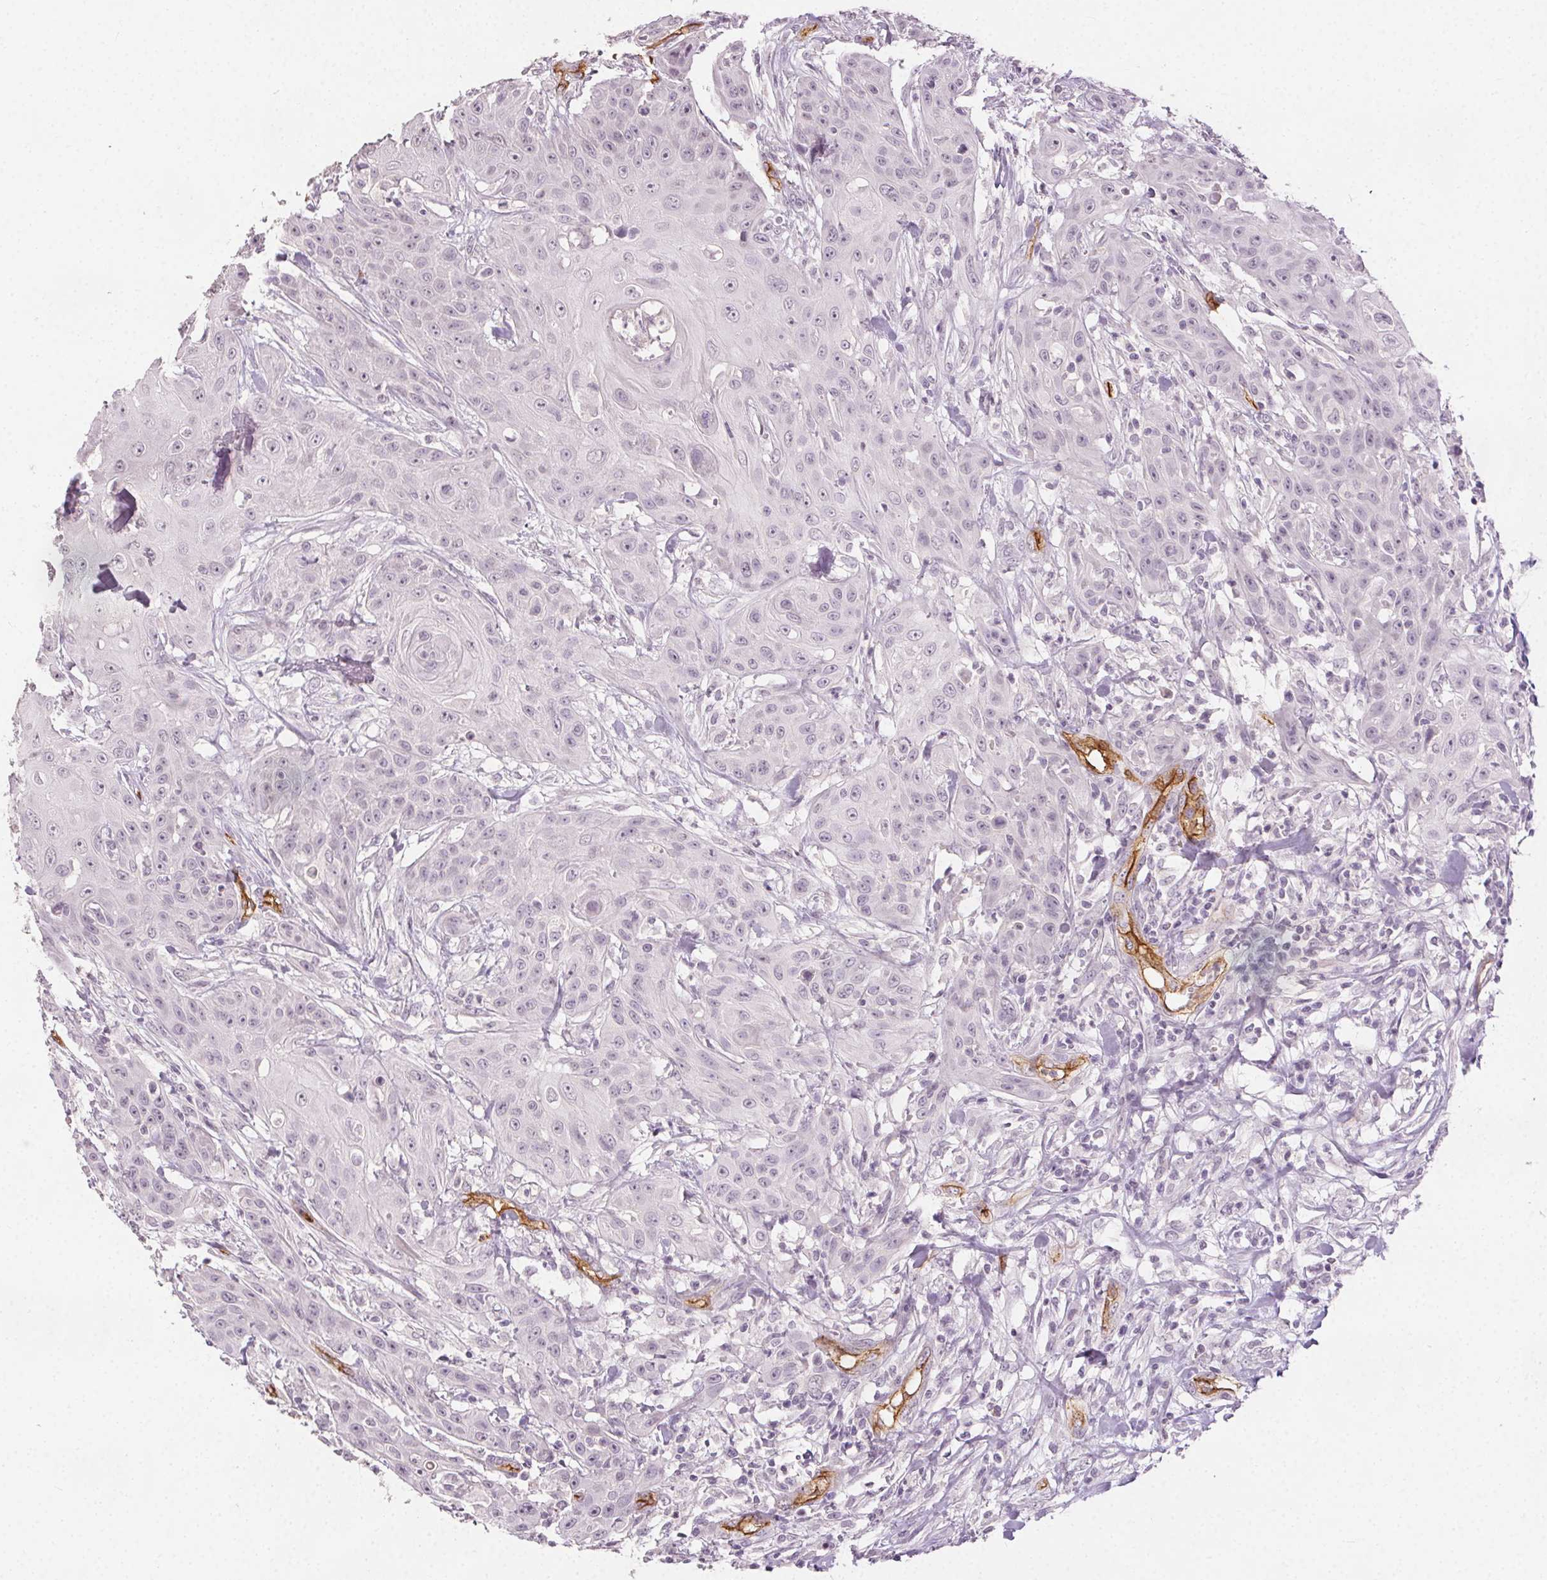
{"staining": {"intensity": "negative", "quantity": "none", "location": "none"}, "tissue": "head and neck cancer", "cell_type": "Tumor cells", "image_type": "cancer", "snomed": [{"axis": "morphology", "description": "Squamous cell carcinoma, NOS"}, {"axis": "topography", "description": "Oral tissue"}, {"axis": "topography", "description": "Head-Neck"}], "caption": "This is a micrograph of IHC staining of head and neck squamous cell carcinoma, which shows no staining in tumor cells.", "gene": "PODXL", "patient": {"sex": "female", "age": 55}}